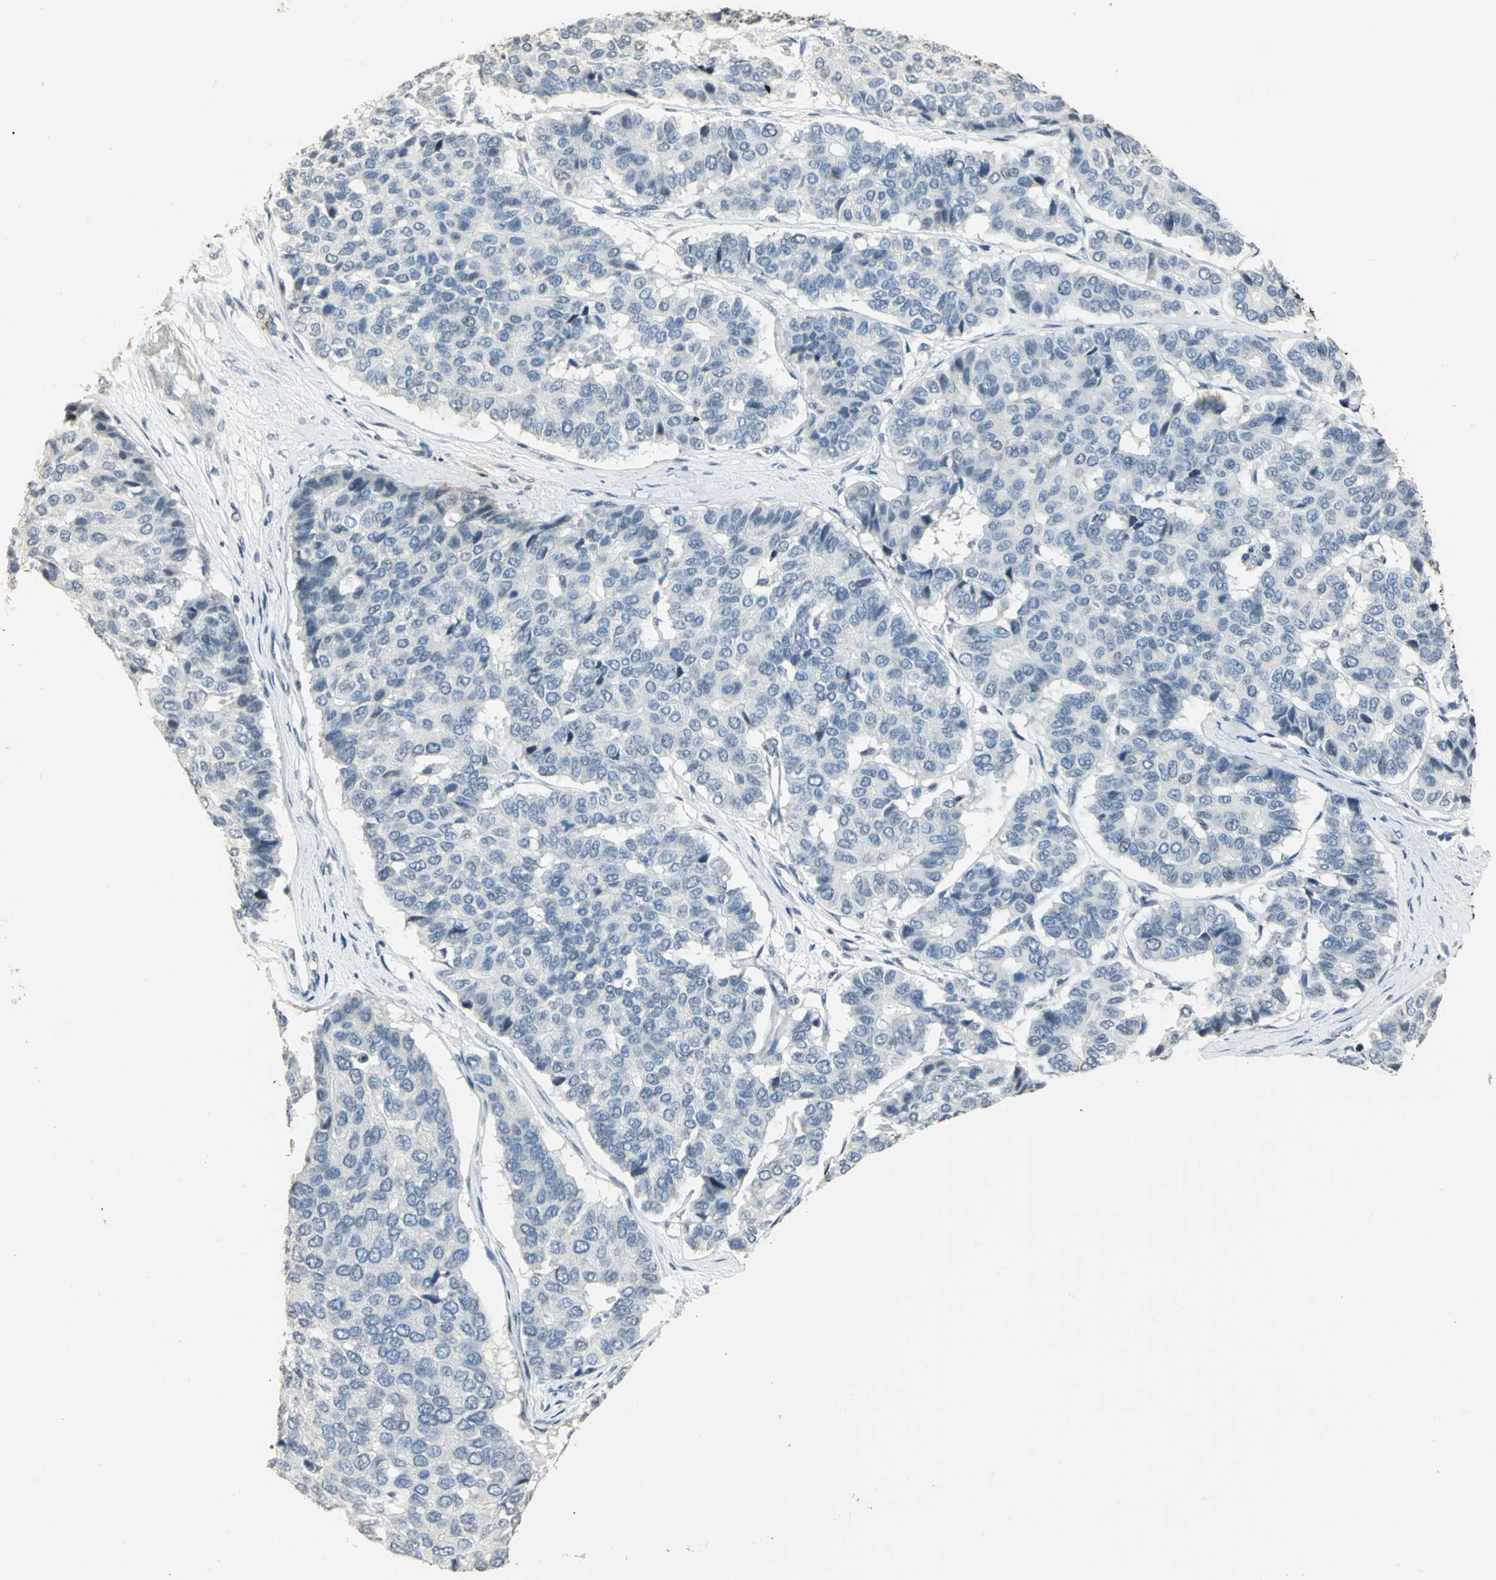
{"staining": {"intensity": "negative", "quantity": "none", "location": "none"}, "tissue": "pancreatic cancer", "cell_type": "Tumor cells", "image_type": "cancer", "snomed": [{"axis": "morphology", "description": "Adenocarcinoma, NOS"}, {"axis": "topography", "description": "Pancreas"}], "caption": "DAB immunohistochemical staining of adenocarcinoma (pancreatic) shows no significant expression in tumor cells.", "gene": "DNAJB6", "patient": {"sex": "male", "age": 50}}